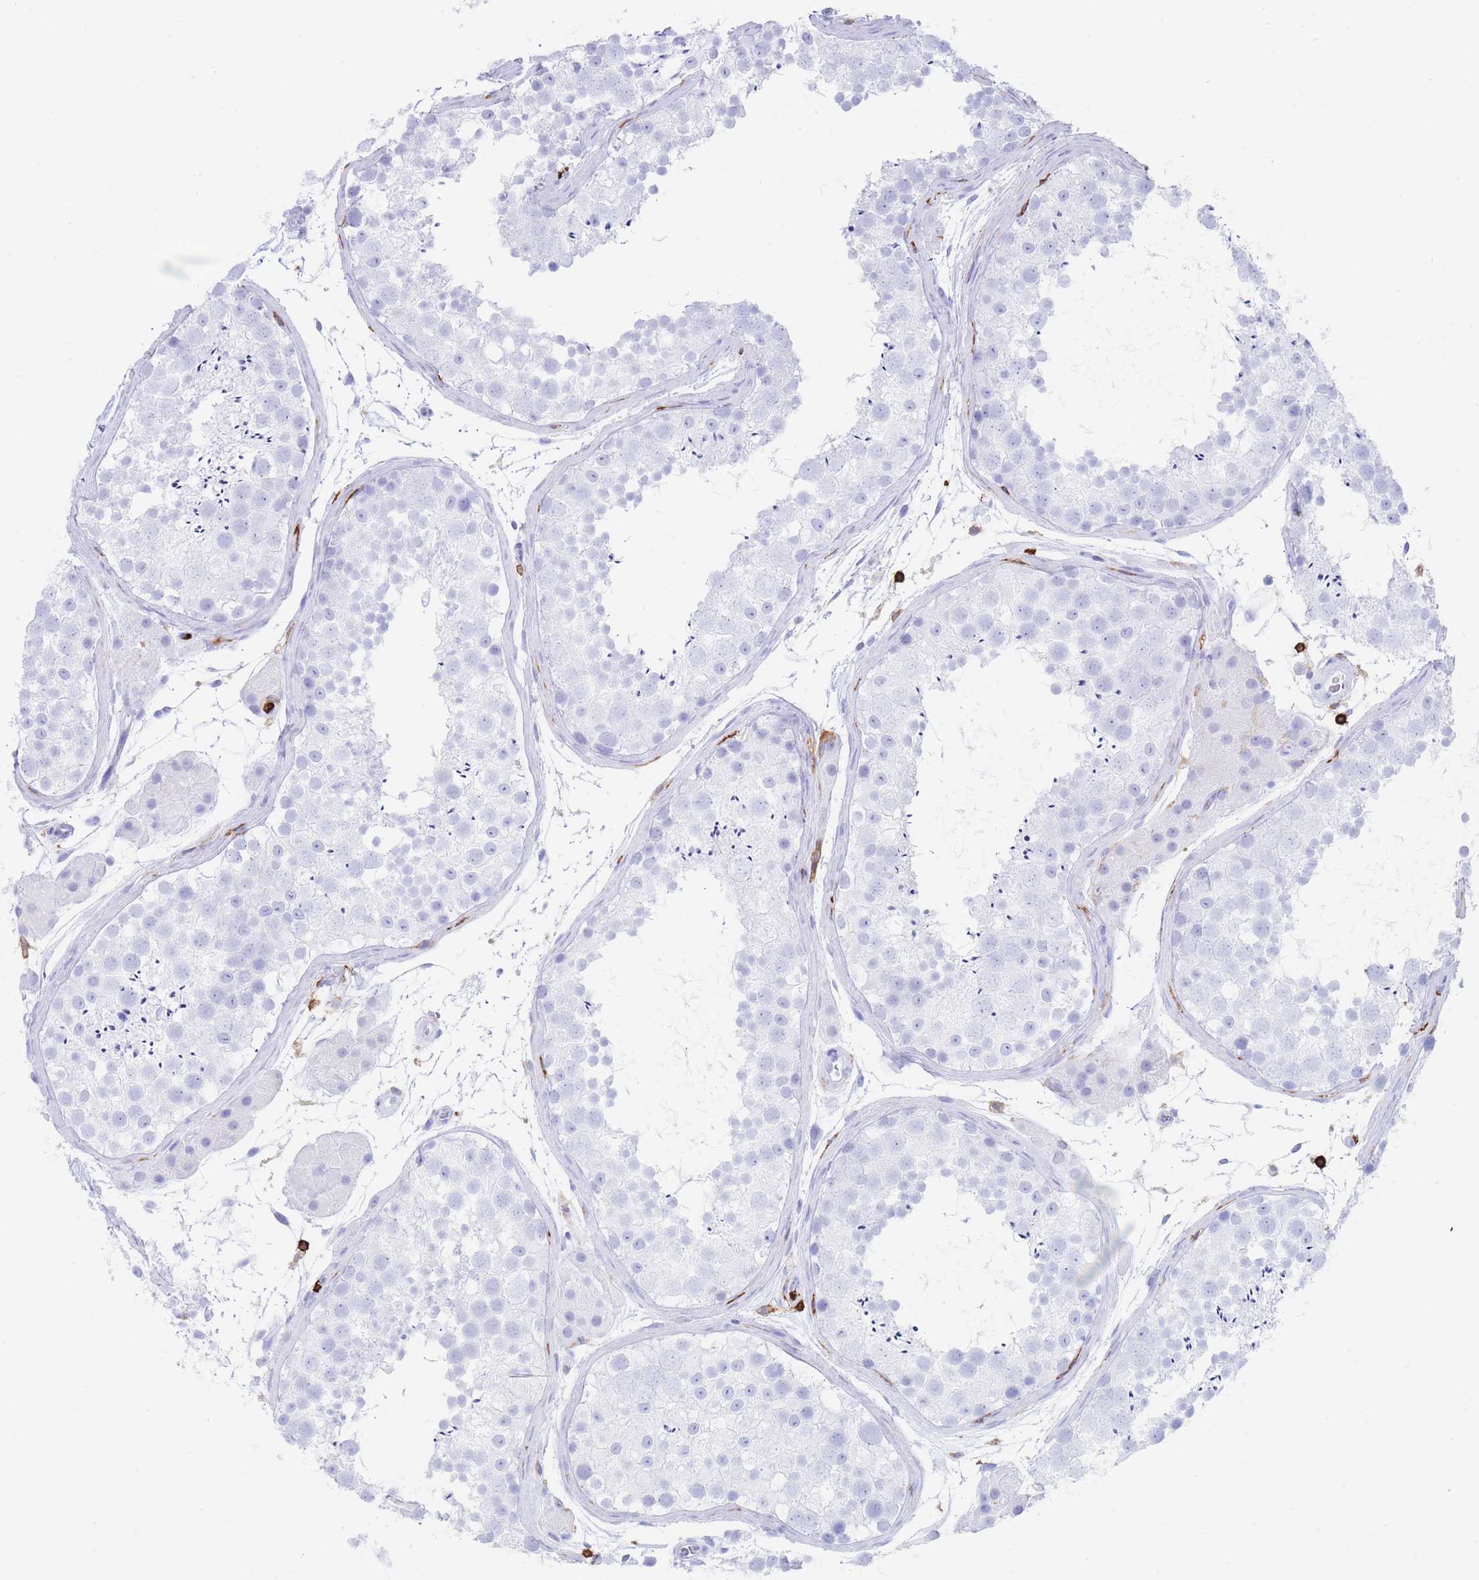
{"staining": {"intensity": "negative", "quantity": "none", "location": "none"}, "tissue": "testis", "cell_type": "Cells in seminiferous ducts", "image_type": "normal", "snomed": [{"axis": "morphology", "description": "Normal tissue, NOS"}, {"axis": "topography", "description": "Testis"}], "caption": "IHC histopathology image of benign human testis stained for a protein (brown), which demonstrates no staining in cells in seminiferous ducts. (IHC, brightfield microscopy, high magnification).", "gene": "CORO1A", "patient": {"sex": "male", "age": 41}}